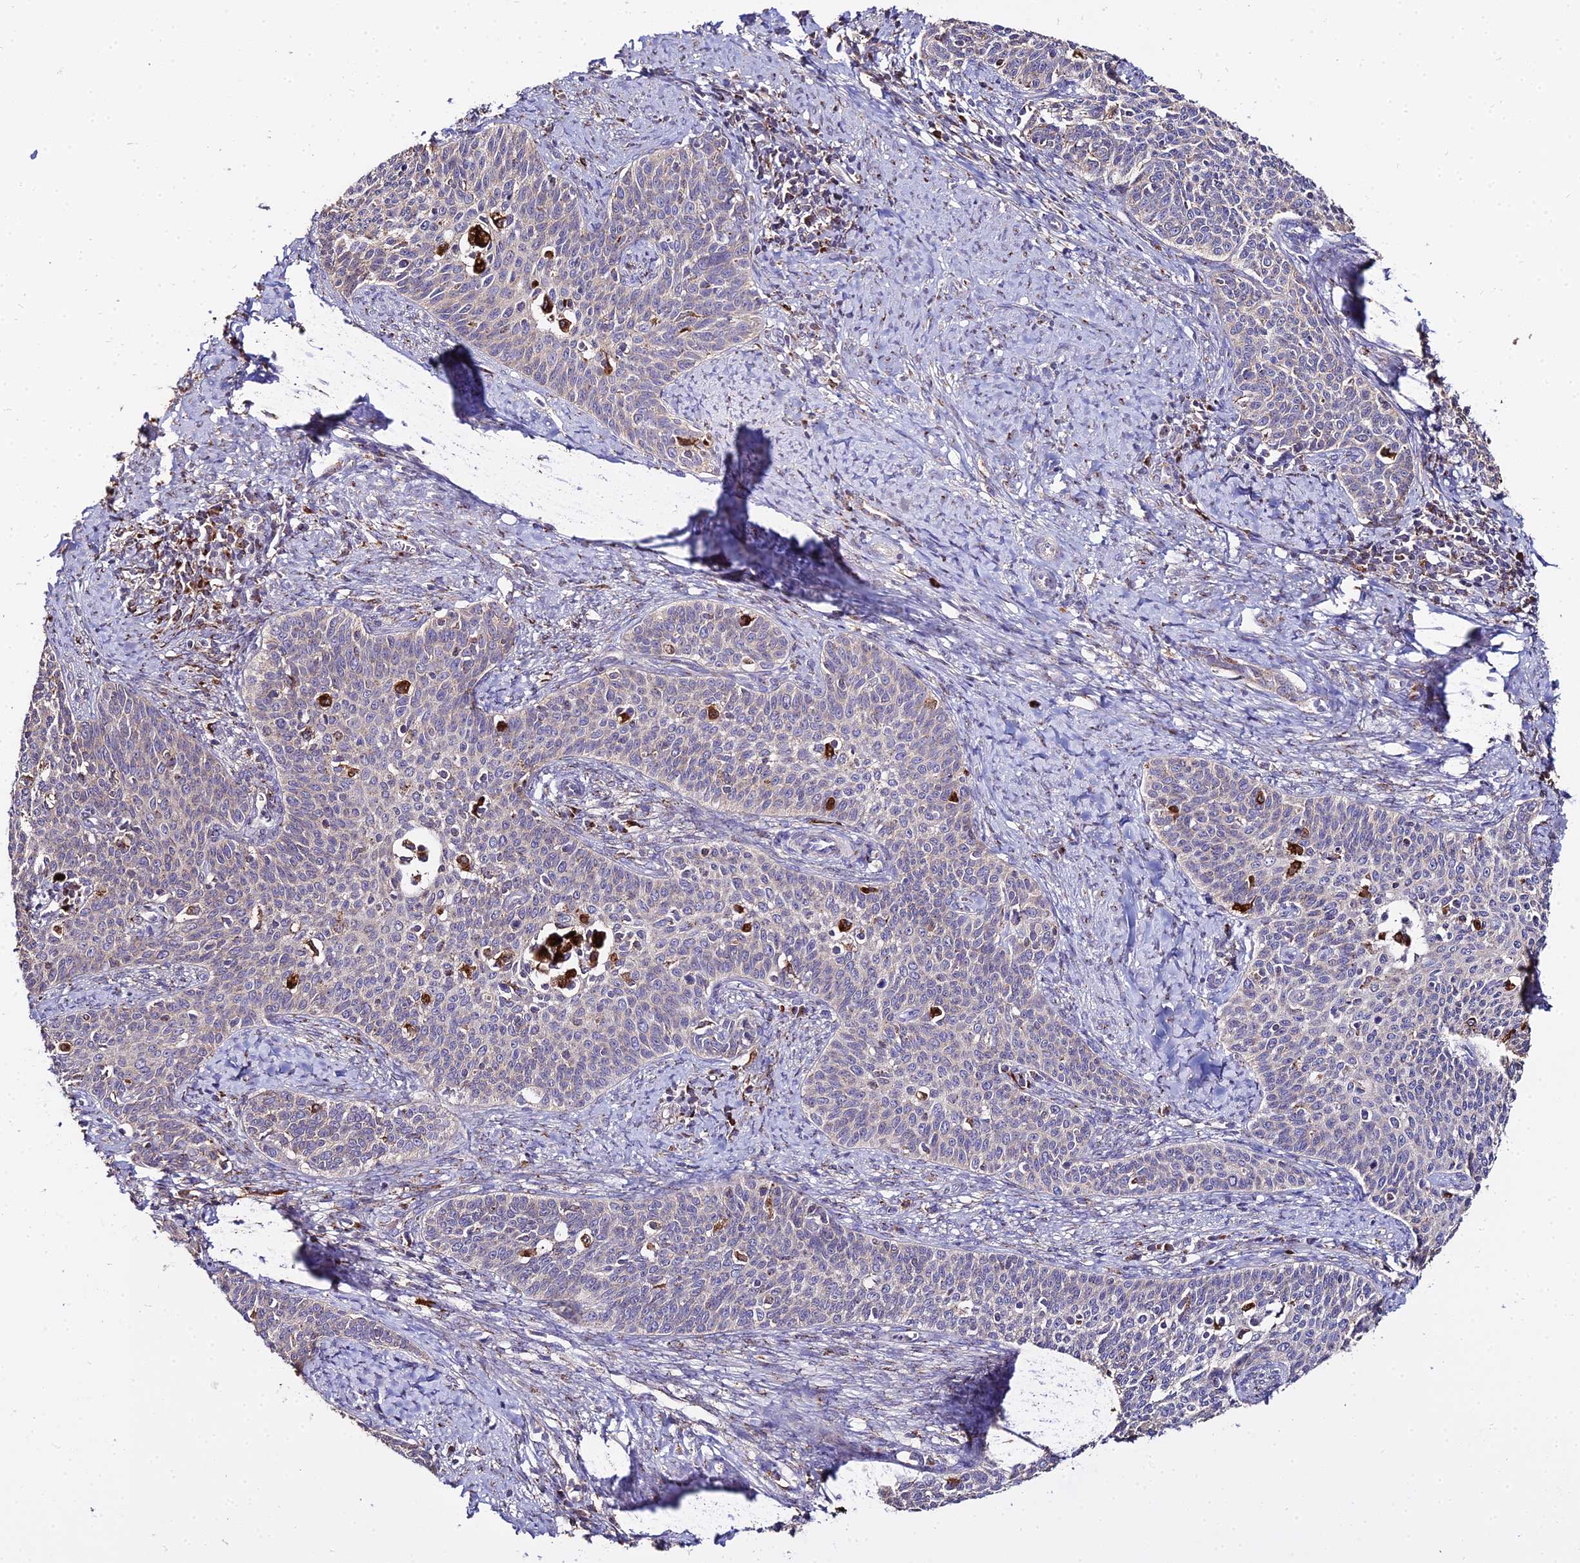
{"staining": {"intensity": "negative", "quantity": "none", "location": "none"}, "tissue": "cervical cancer", "cell_type": "Tumor cells", "image_type": "cancer", "snomed": [{"axis": "morphology", "description": "Squamous cell carcinoma, NOS"}, {"axis": "topography", "description": "Cervix"}], "caption": "Tumor cells show no significant staining in cervical squamous cell carcinoma.", "gene": "PEX19", "patient": {"sex": "female", "age": 39}}